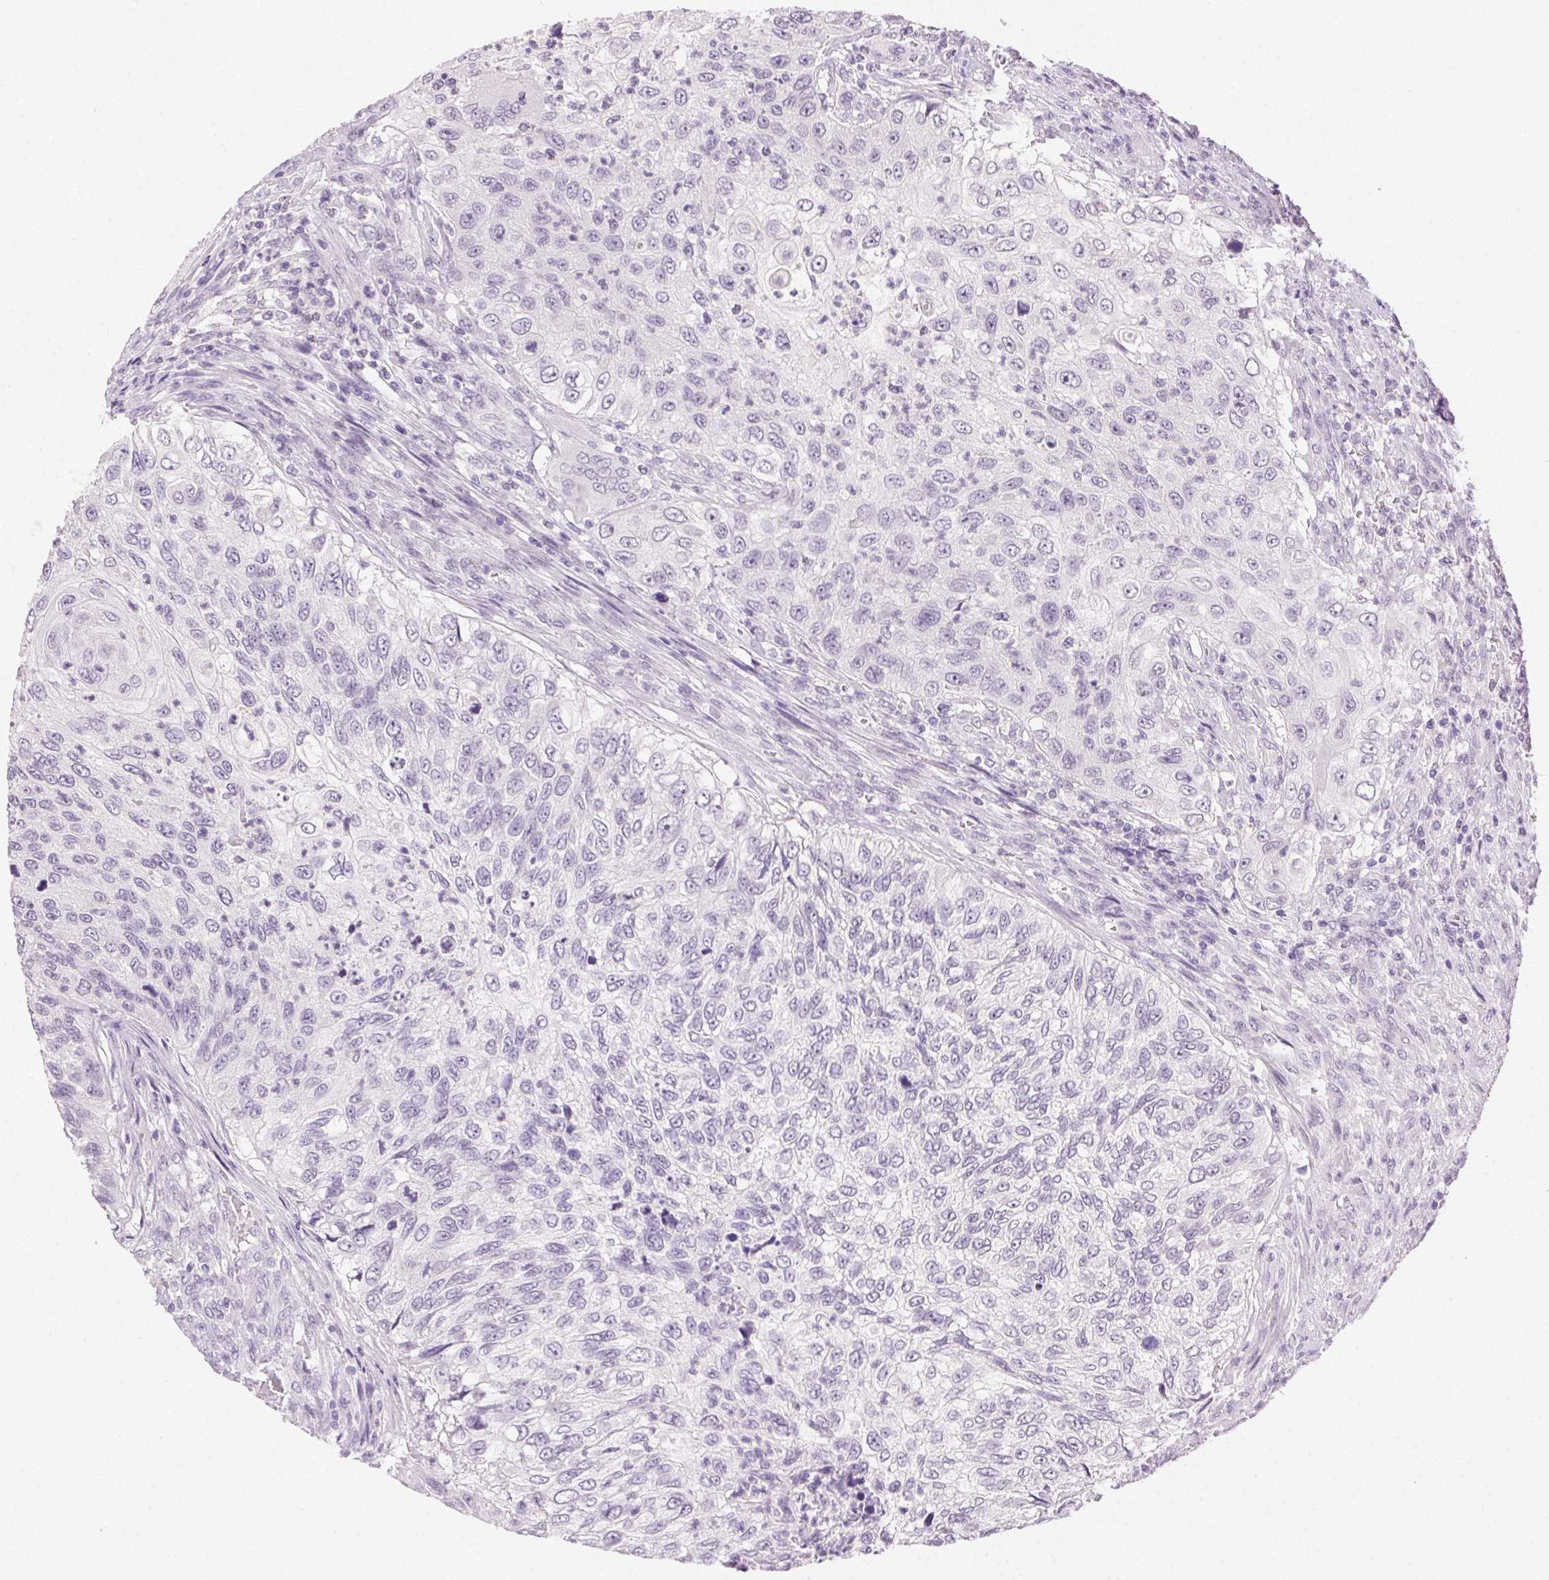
{"staining": {"intensity": "negative", "quantity": "none", "location": "none"}, "tissue": "urothelial cancer", "cell_type": "Tumor cells", "image_type": "cancer", "snomed": [{"axis": "morphology", "description": "Urothelial carcinoma, High grade"}, {"axis": "topography", "description": "Urinary bladder"}], "caption": "Immunohistochemical staining of human urothelial cancer demonstrates no significant staining in tumor cells.", "gene": "CLDN10", "patient": {"sex": "female", "age": 60}}